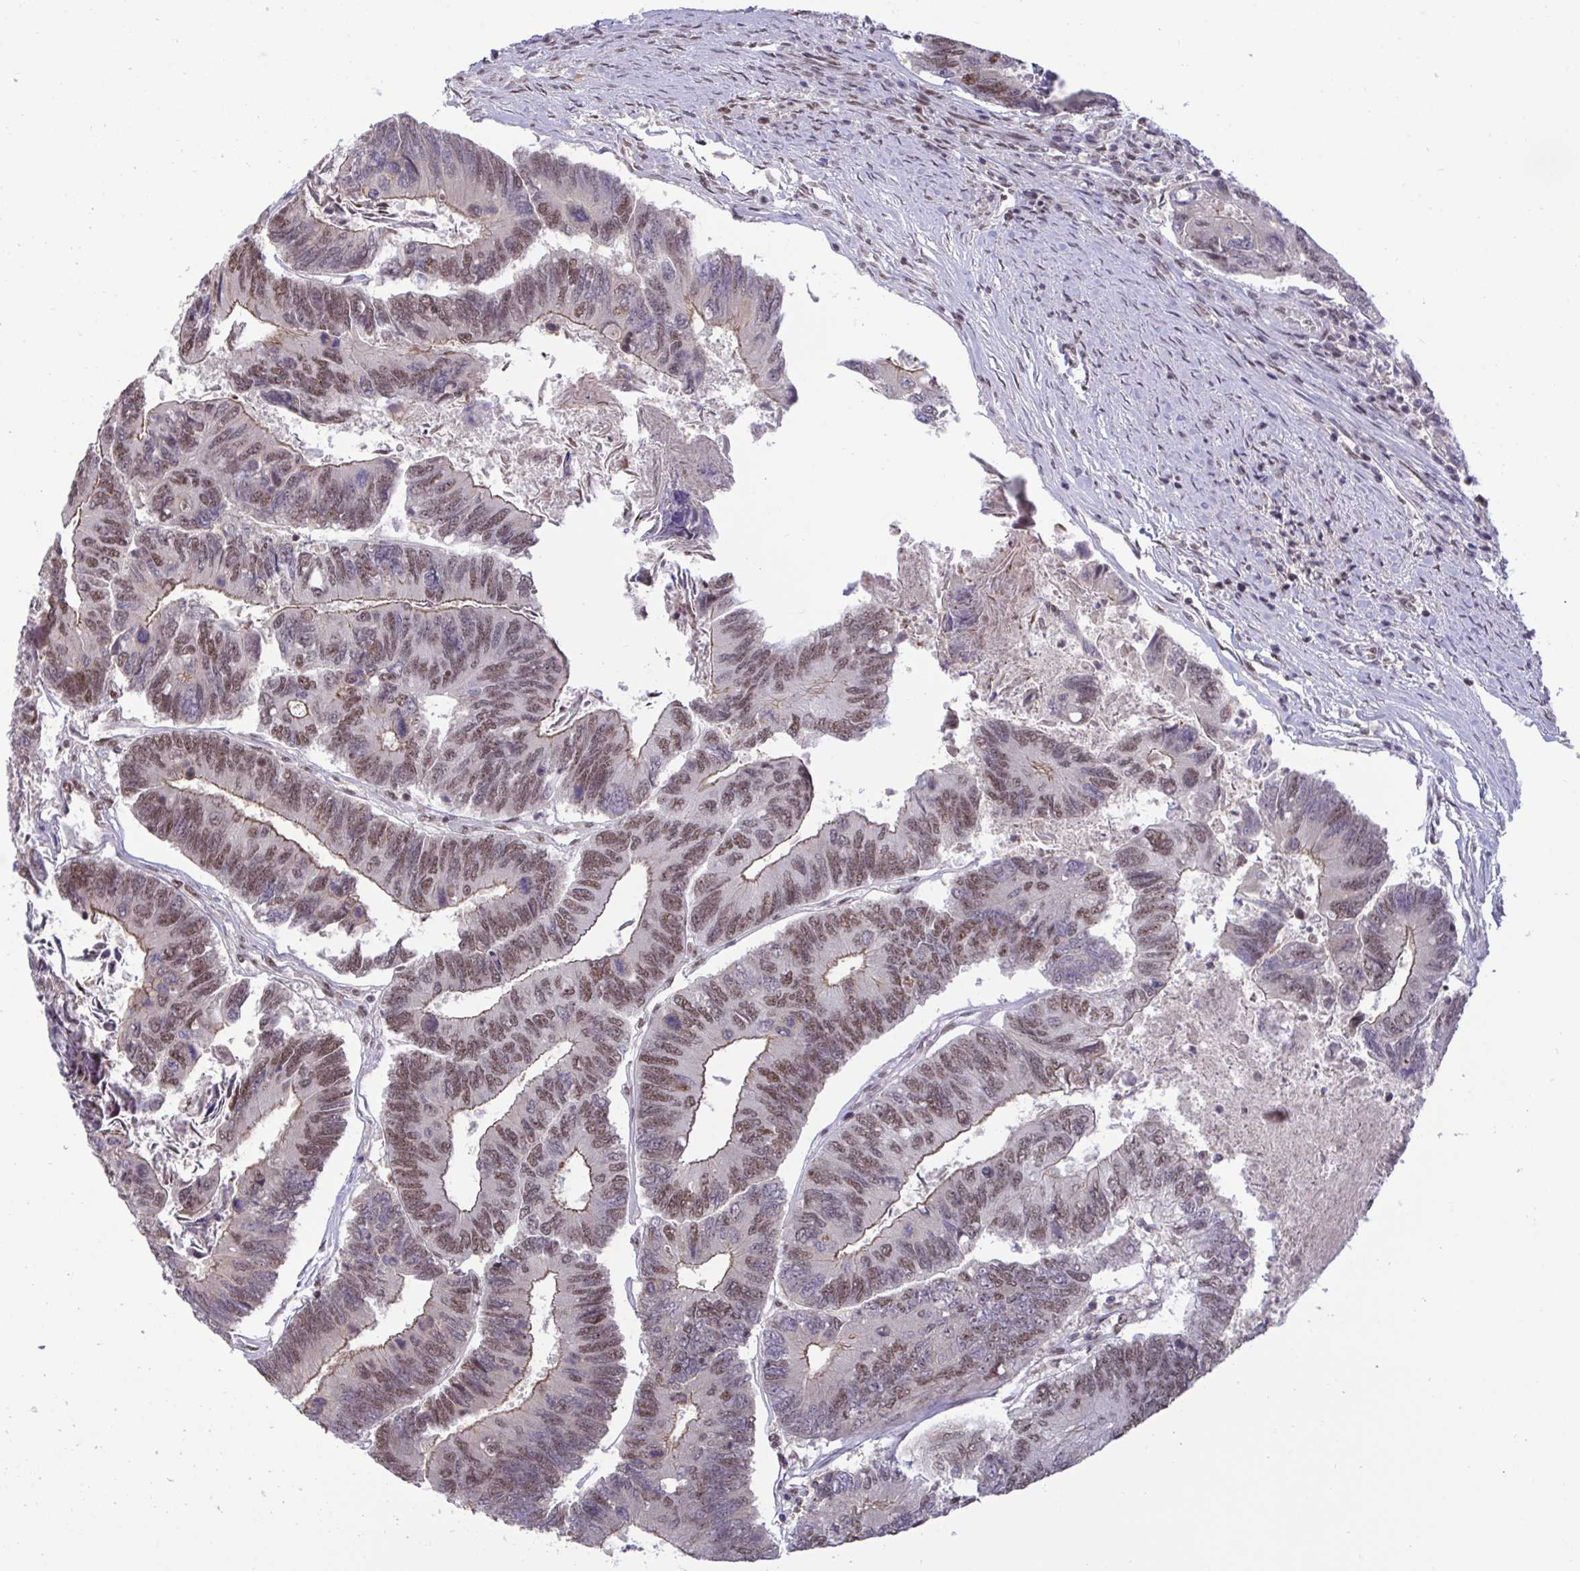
{"staining": {"intensity": "moderate", "quantity": ">75%", "location": "cytoplasmic/membranous,nuclear"}, "tissue": "colorectal cancer", "cell_type": "Tumor cells", "image_type": "cancer", "snomed": [{"axis": "morphology", "description": "Adenocarcinoma, NOS"}, {"axis": "topography", "description": "Colon"}], "caption": "A high-resolution photomicrograph shows immunohistochemistry (IHC) staining of colorectal adenocarcinoma, which demonstrates moderate cytoplasmic/membranous and nuclear expression in about >75% of tumor cells. (IHC, brightfield microscopy, high magnification).", "gene": "PUF60", "patient": {"sex": "female", "age": 67}}